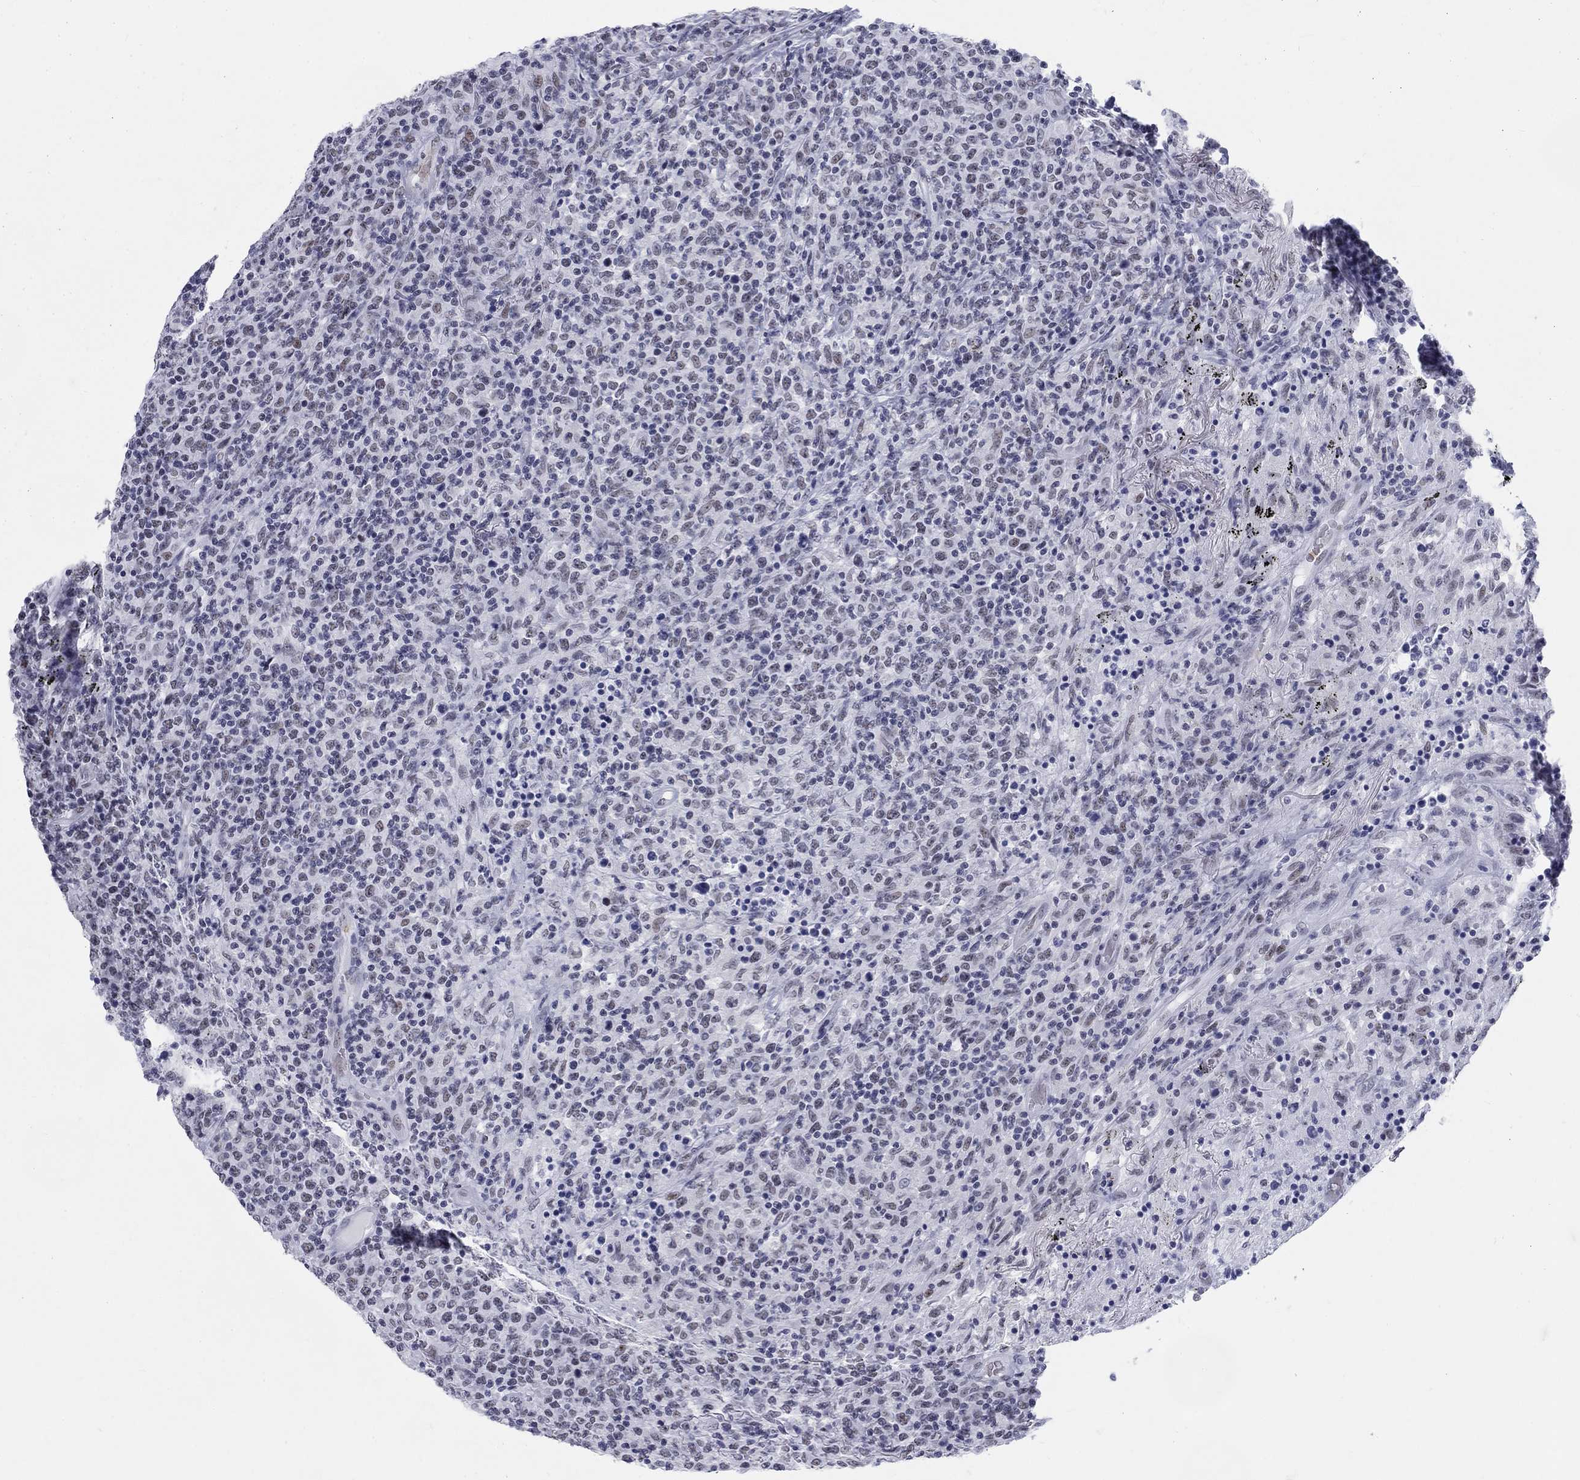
{"staining": {"intensity": "negative", "quantity": "none", "location": "none"}, "tissue": "lymphoma", "cell_type": "Tumor cells", "image_type": "cancer", "snomed": [{"axis": "morphology", "description": "Malignant lymphoma, non-Hodgkin's type, High grade"}, {"axis": "topography", "description": "Lung"}], "caption": "Photomicrograph shows no significant protein staining in tumor cells of high-grade malignant lymphoma, non-Hodgkin's type. (Stains: DAB (3,3'-diaminobenzidine) immunohistochemistry with hematoxylin counter stain, Microscopy: brightfield microscopy at high magnification).", "gene": "DMTN", "patient": {"sex": "male", "age": 79}}